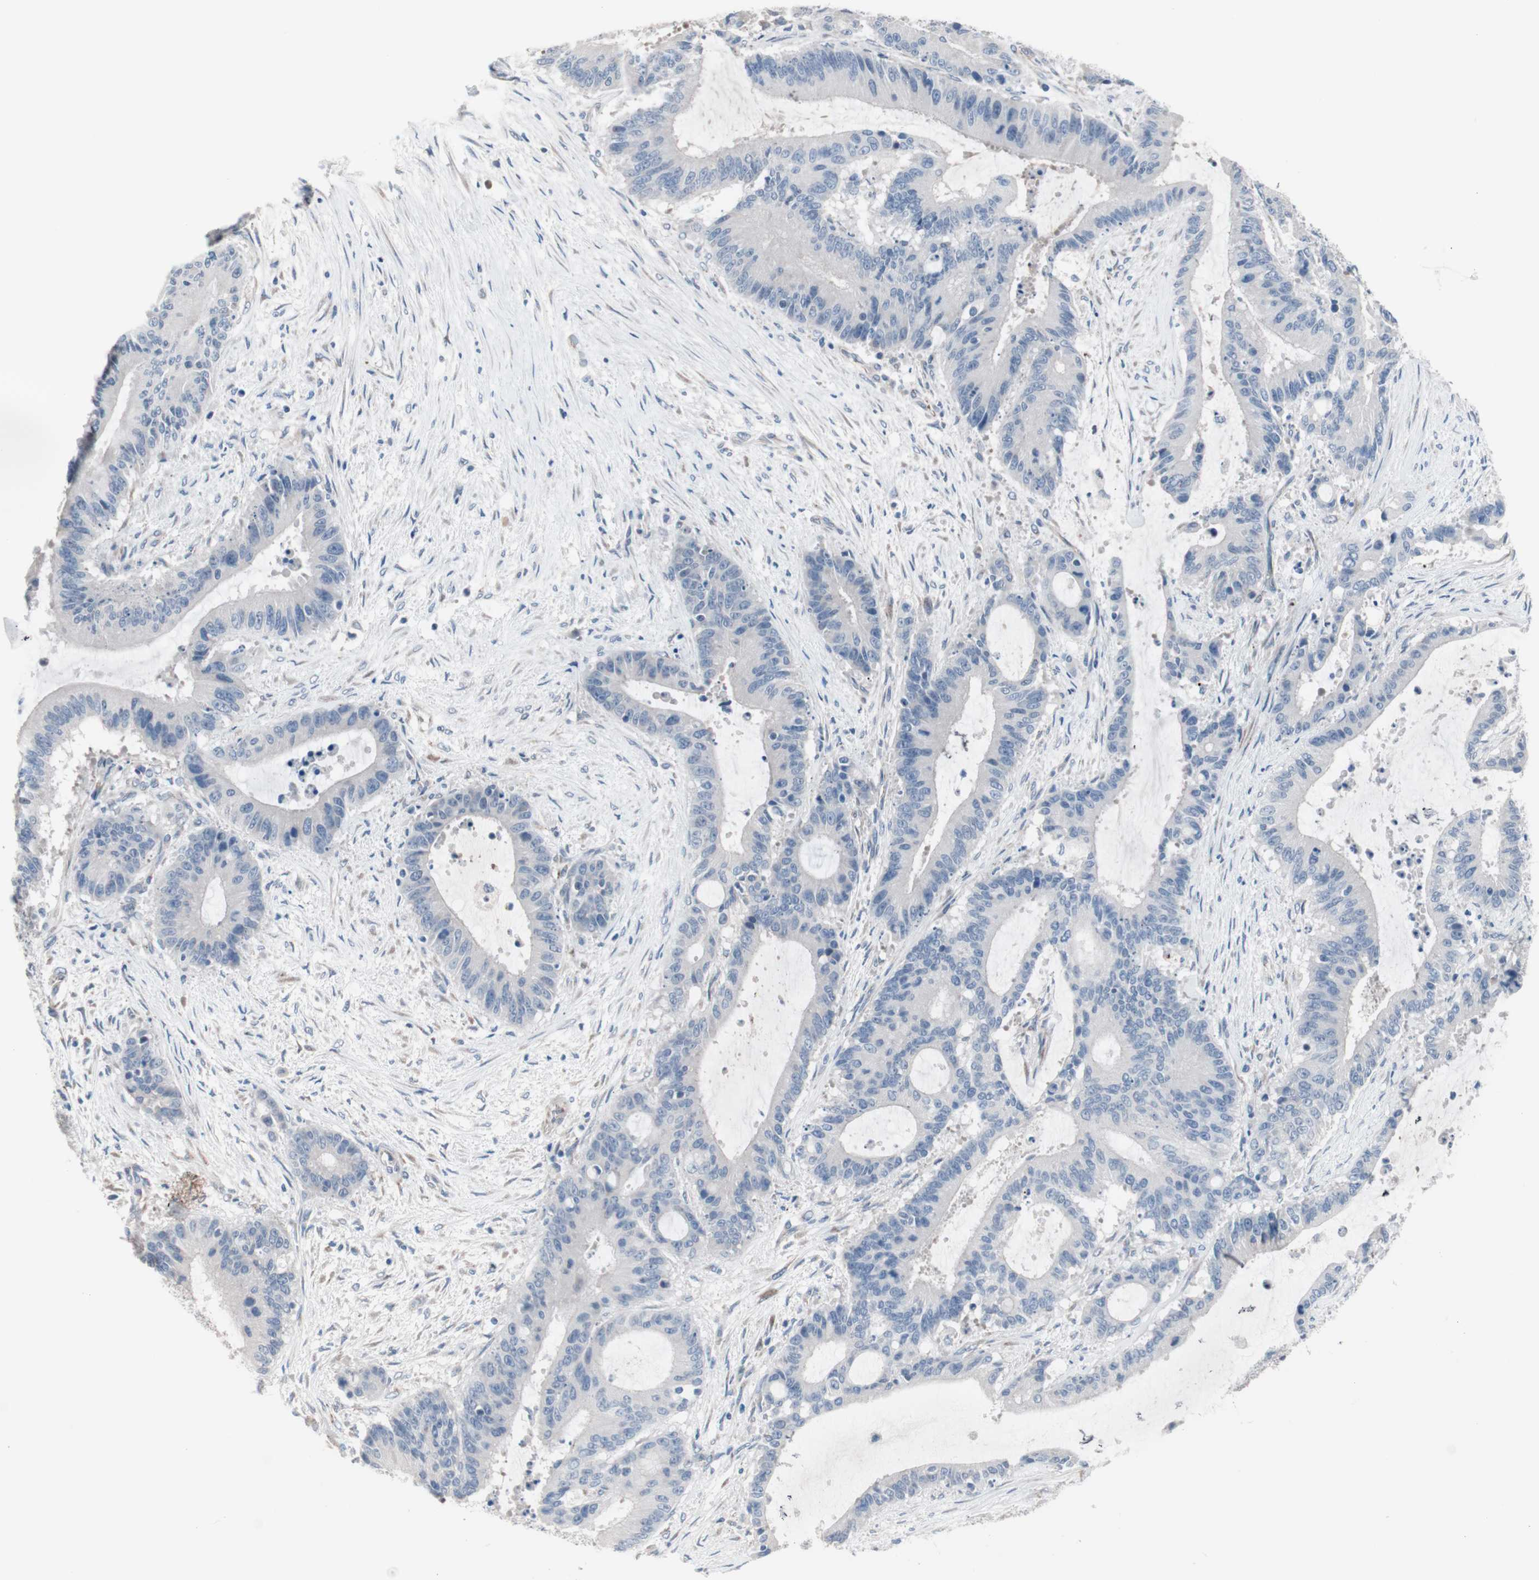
{"staining": {"intensity": "negative", "quantity": "none", "location": "none"}, "tissue": "liver cancer", "cell_type": "Tumor cells", "image_type": "cancer", "snomed": [{"axis": "morphology", "description": "Cholangiocarcinoma"}, {"axis": "topography", "description": "Liver"}], "caption": "Tumor cells show no significant protein staining in liver cancer (cholangiocarcinoma).", "gene": "ULBP1", "patient": {"sex": "female", "age": 73}}